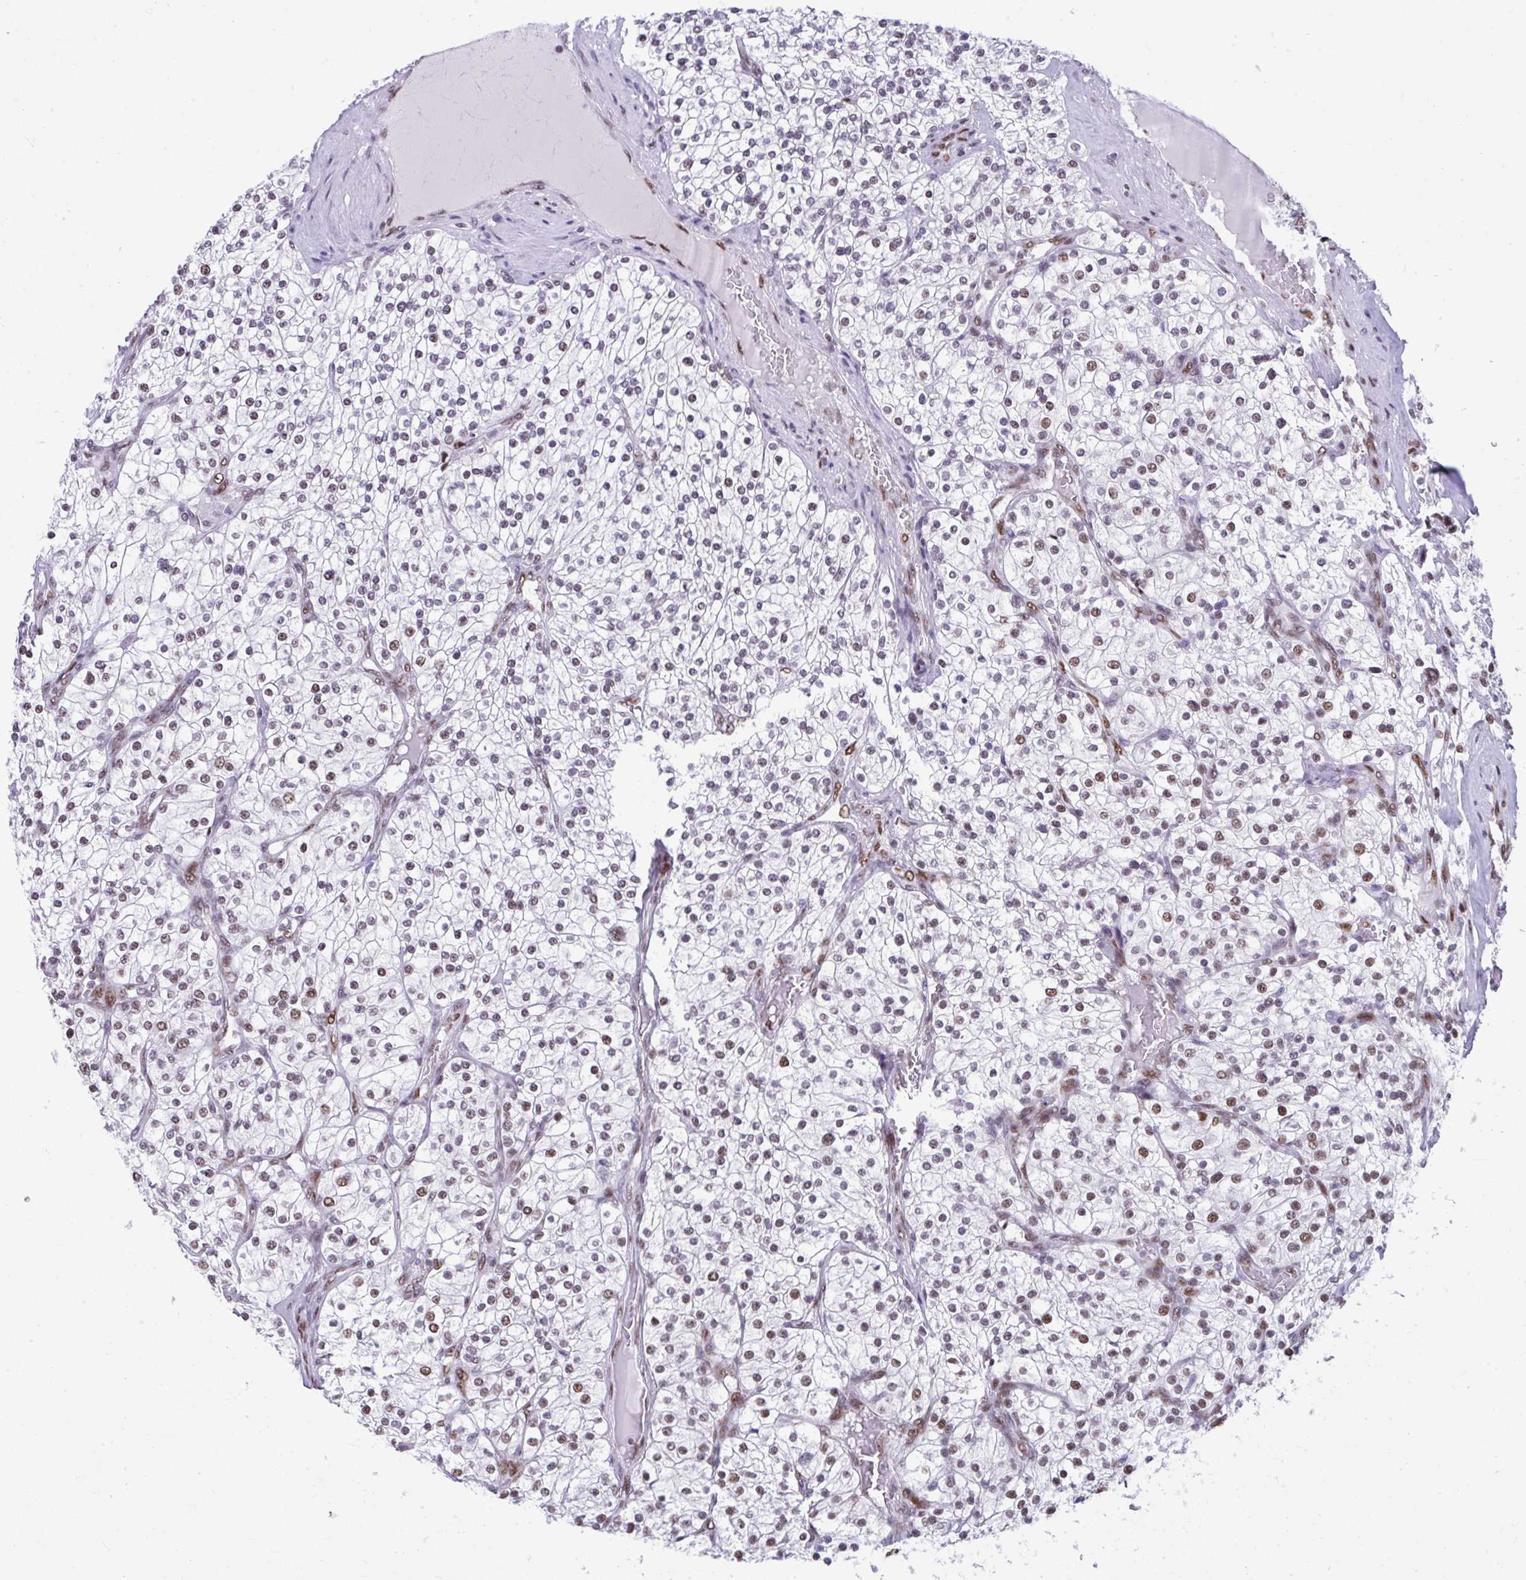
{"staining": {"intensity": "moderate", "quantity": "25%-75%", "location": "nuclear"}, "tissue": "renal cancer", "cell_type": "Tumor cells", "image_type": "cancer", "snomed": [{"axis": "morphology", "description": "Adenocarcinoma, NOS"}, {"axis": "topography", "description": "Kidney"}], "caption": "Tumor cells exhibit medium levels of moderate nuclear staining in approximately 25%-75% of cells in human adenocarcinoma (renal).", "gene": "SLC35C2", "patient": {"sex": "male", "age": 80}}